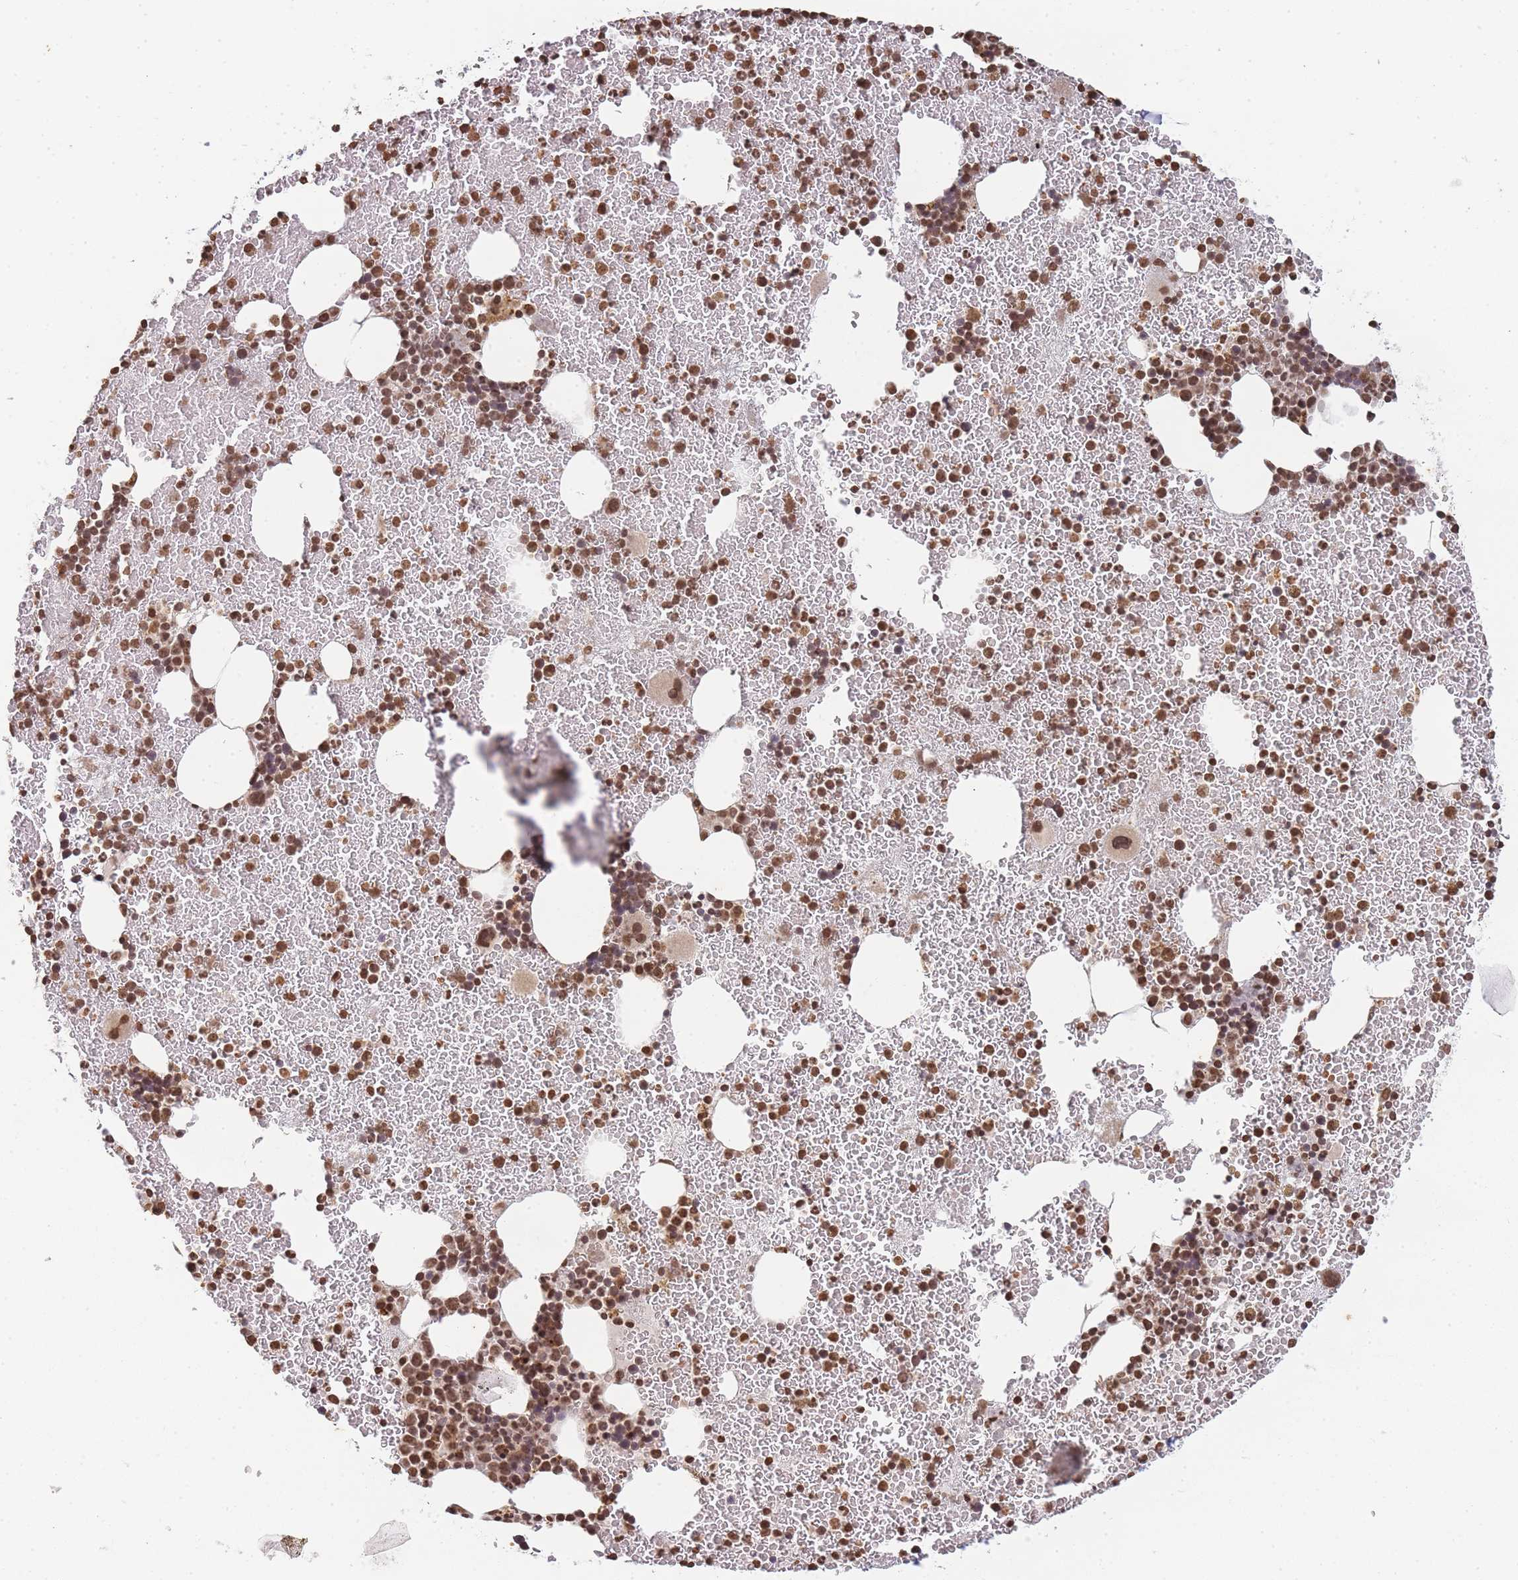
{"staining": {"intensity": "strong", "quantity": ">75%", "location": "nuclear"}, "tissue": "bone marrow", "cell_type": "Hematopoietic cells", "image_type": "normal", "snomed": [{"axis": "morphology", "description": "Normal tissue, NOS"}, {"axis": "topography", "description": "Bone marrow"}], "caption": "This photomicrograph reveals benign bone marrow stained with immunohistochemistry to label a protein in brown. The nuclear of hematopoietic cells show strong positivity for the protein. Nuclei are counter-stained blue.", "gene": "WWTR1", "patient": {"sex": "male", "age": 26}}